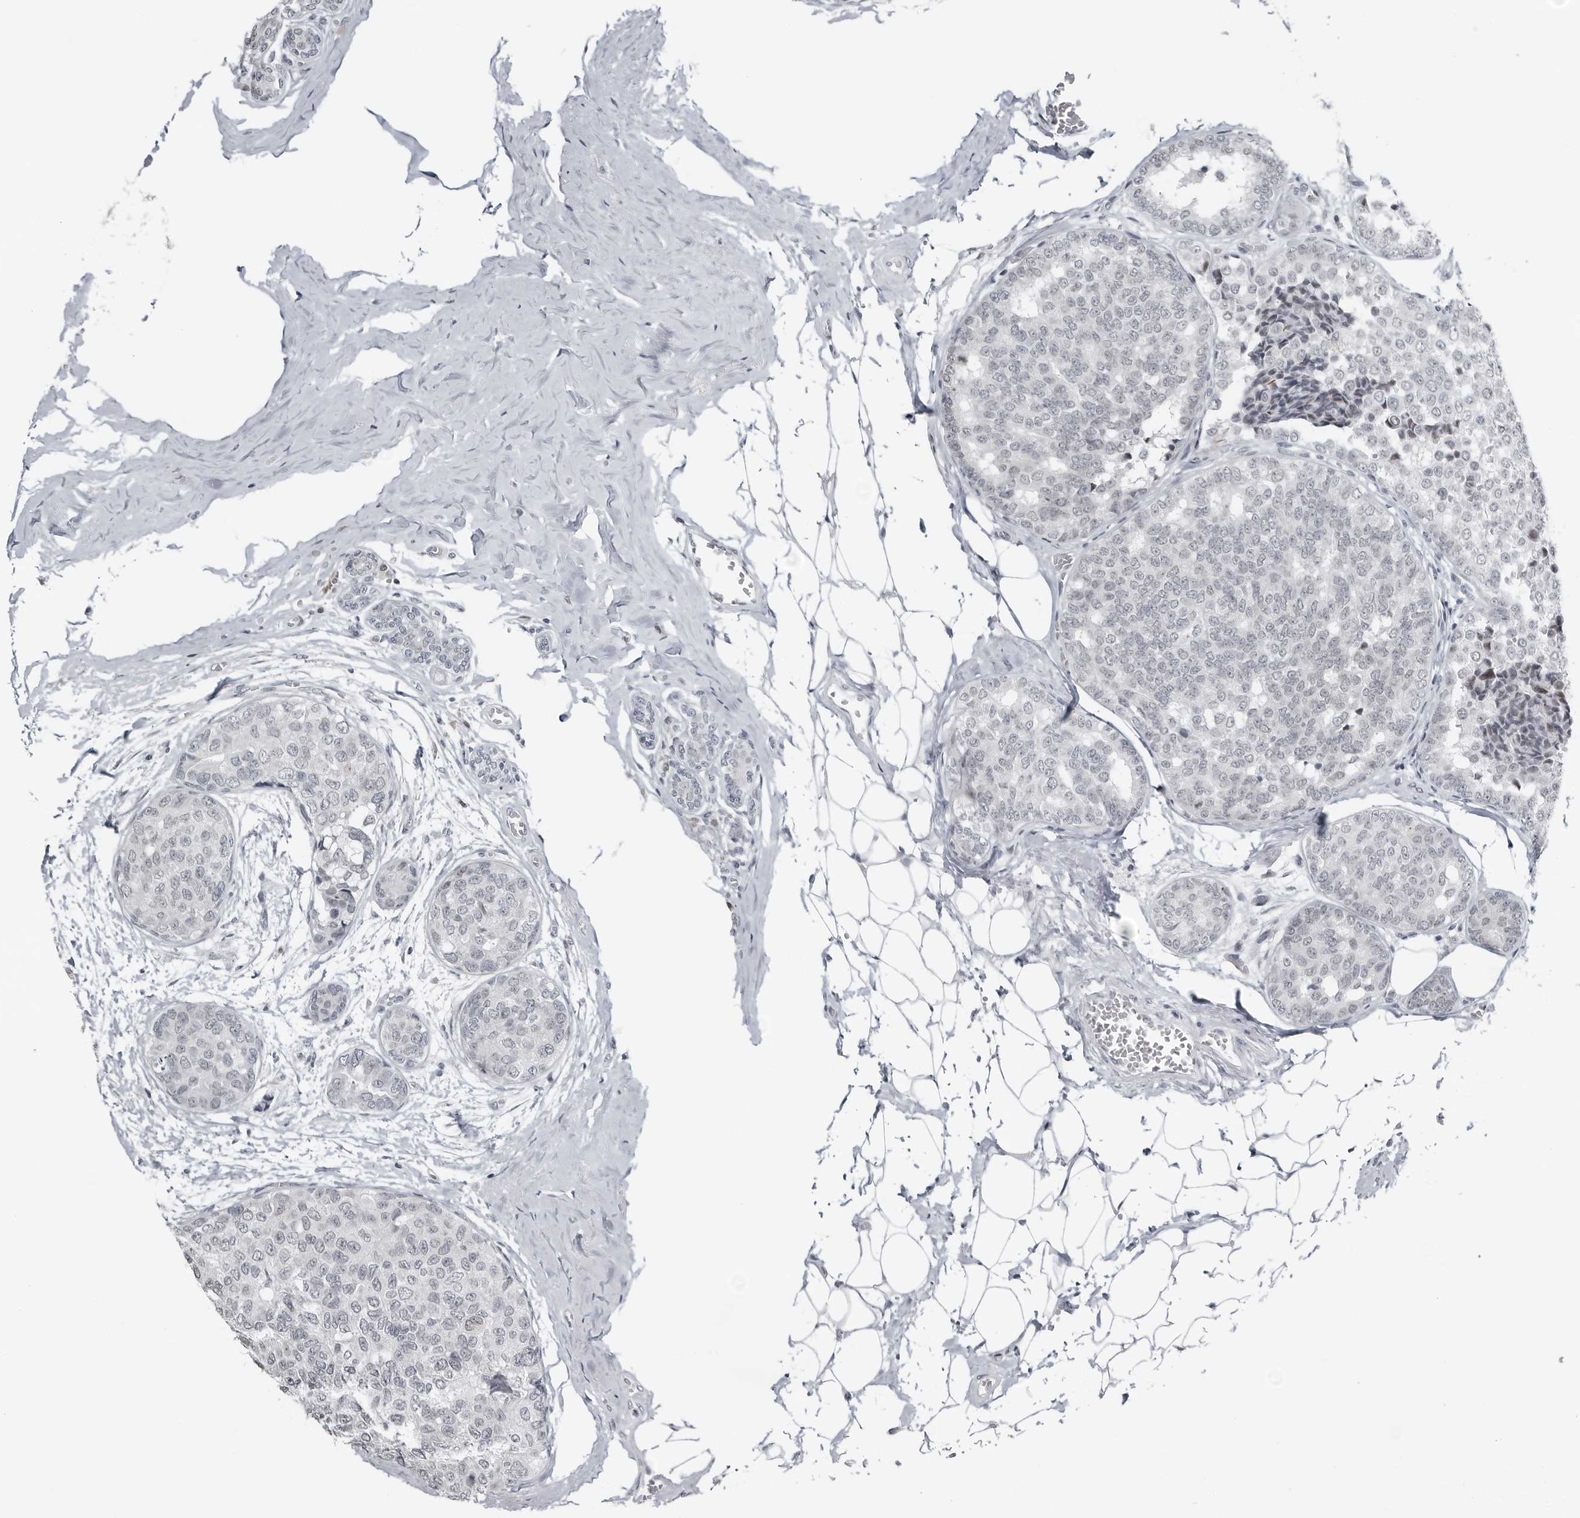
{"staining": {"intensity": "negative", "quantity": "none", "location": "none"}, "tissue": "breast cancer", "cell_type": "Tumor cells", "image_type": "cancer", "snomed": [{"axis": "morphology", "description": "Normal tissue, NOS"}, {"axis": "morphology", "description": "Duct carcinoma"}, {"axis": "topography", "description": "Breast"}], "caption": "IHC image of neoplastic tissue: human breast cancer (intraductal carcinoma) stained with DAB (3,3'-diaminobenzidine) displays no significant protein expression in tumor cells.", "gene": "PPP1R42", "patient": {"sex": "female", "age": 43}}